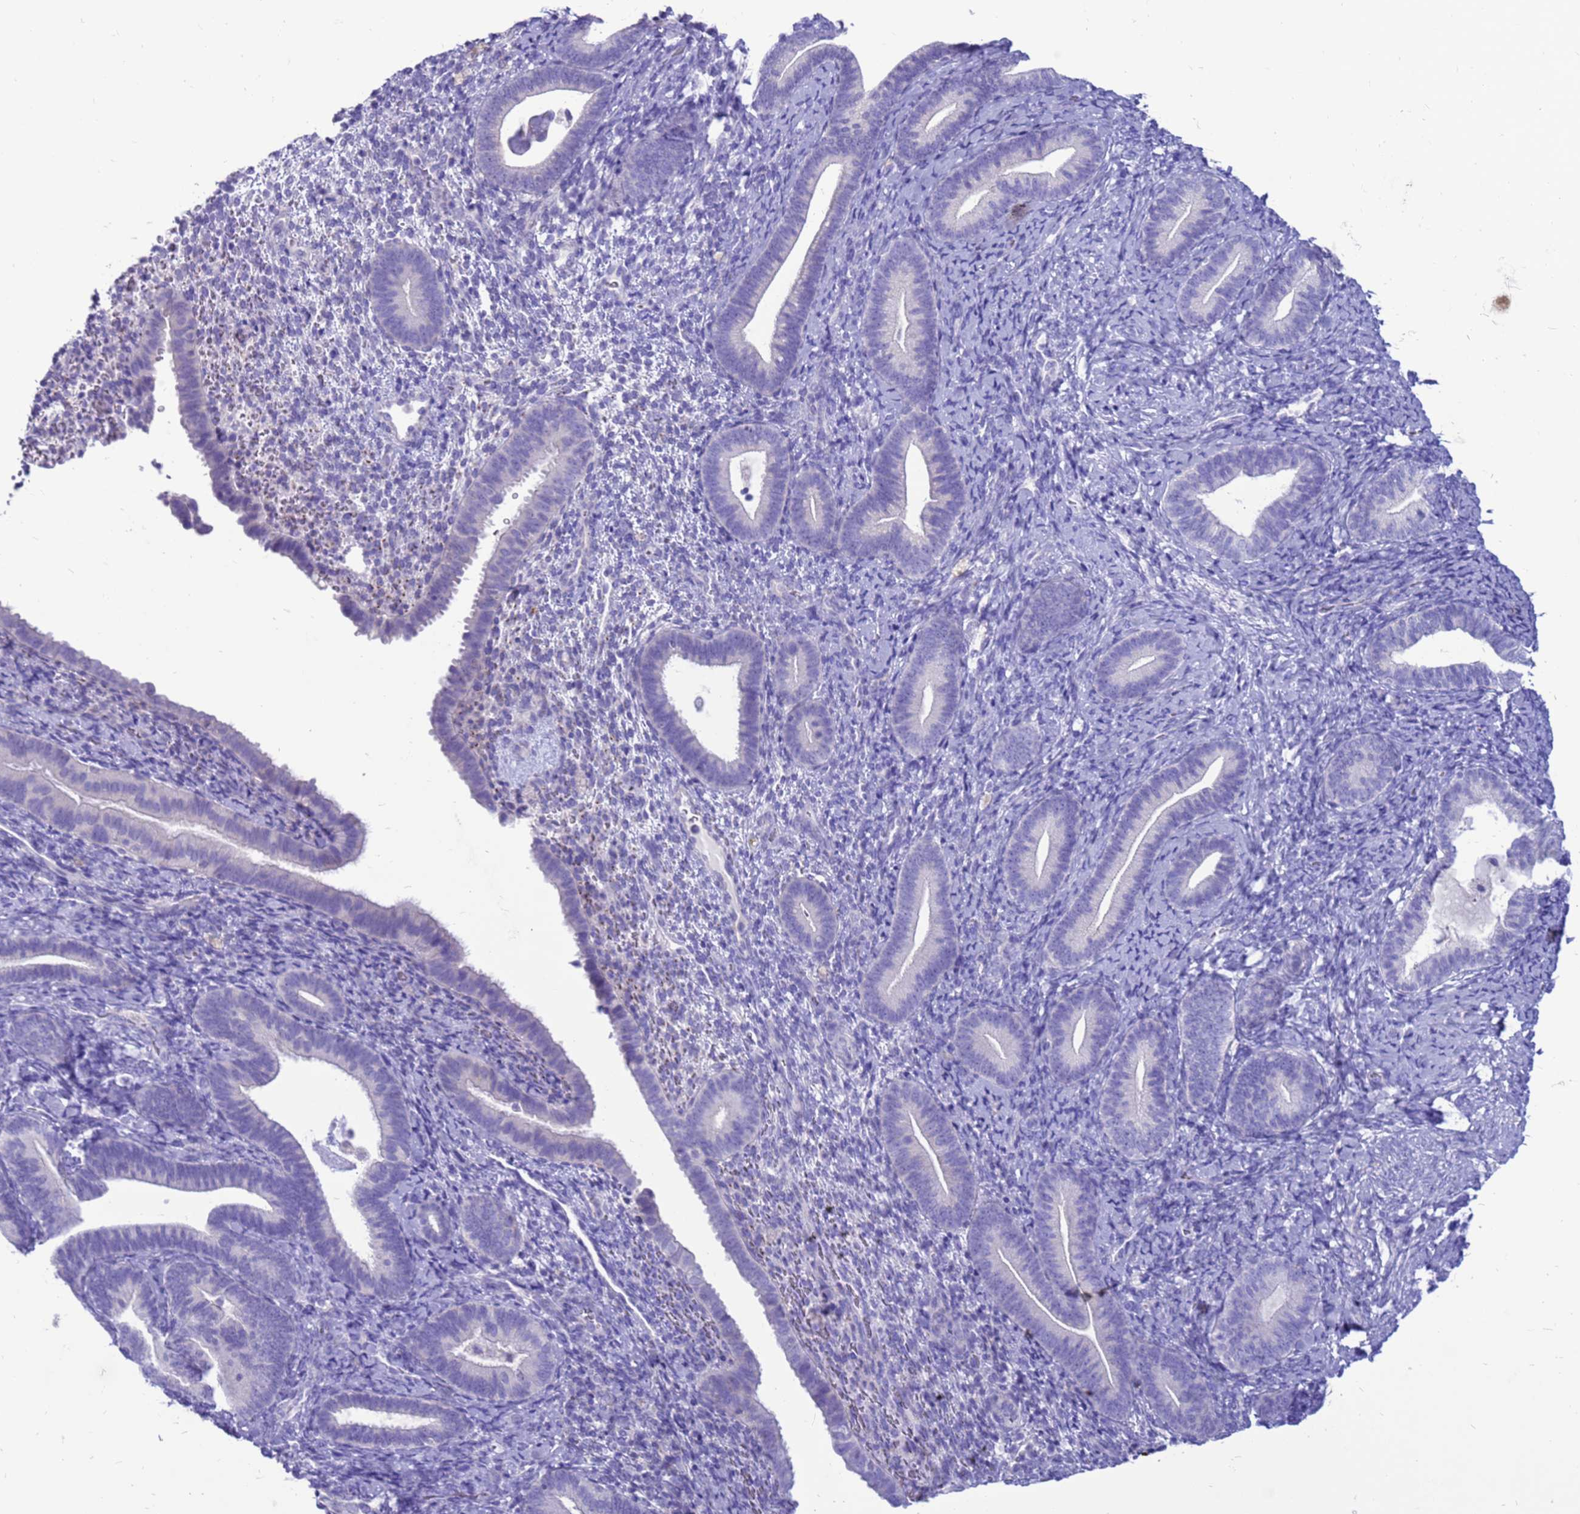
{"staining": {"intensity": "negative", "quantity": "none", "location": "none"}, "tissue": "endometrium", "cell_type": "Cells in endometrial stroma", "image_type": "normal", "snomed": [{"axis": "morphology", "description": "Normal tissue, NOS"}, {"axis": "topography", "description": "Endometrium"}], "caption": "A micrograph of human endometrium is negative for staining in cells in endometrial stroma. Nuclei are stained in blue.", "gene": "PDE10A", "patient": {"sex": "female", "age": 65}}